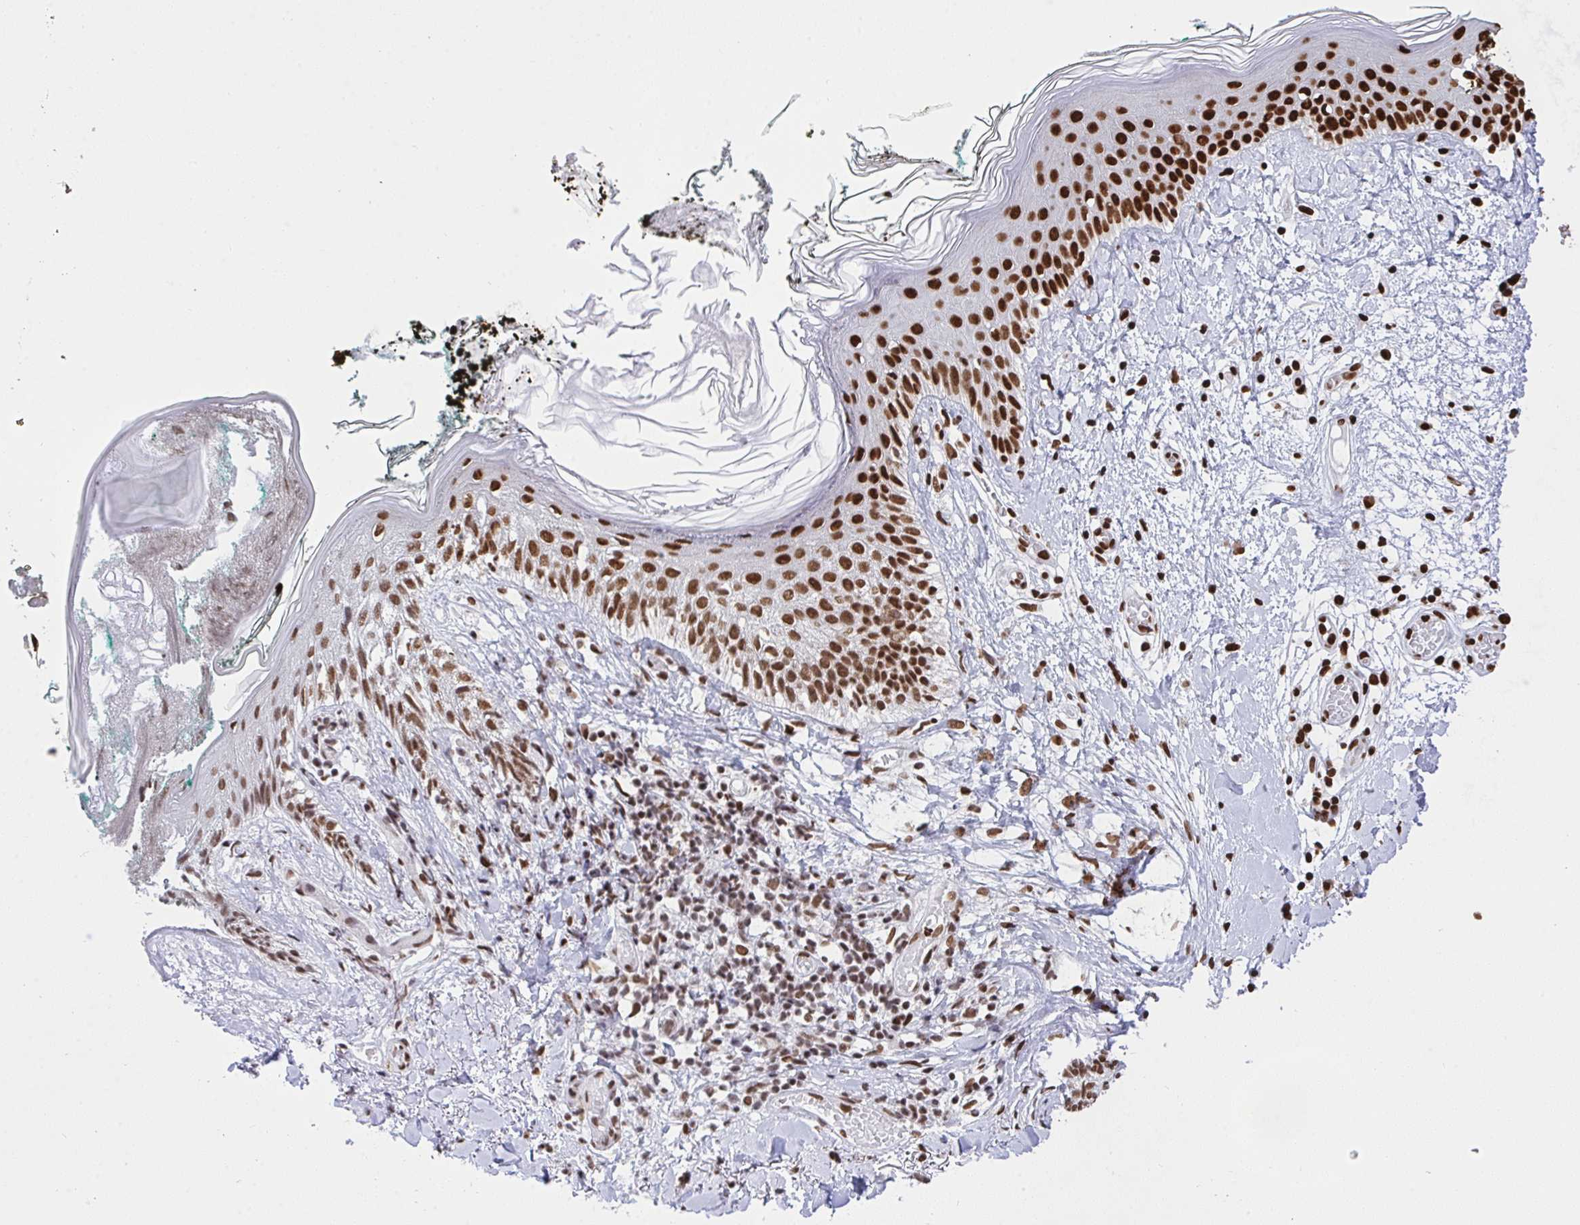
{"staining": {"intensity": "strong", "quantity": ">75%", "location": "nuclear"}, "tissue": "skin", "cell_type": "Fibroblasts", "image_type": "normal", "snomed": [{"axis": "morphology", "description": "Normal tissue, NOS"}, {"axis": "topography", "description": "Skin"}], "caption": "Protein staining by immunohistochemistry exhibits strong nuclear staining in about >75% of fibroblasts in benign skin. The protein is shown in brown color, while the nuclei are stained blue.", "gene": "HNRNPL", "patient": {"sex": "female", "age": 34}}